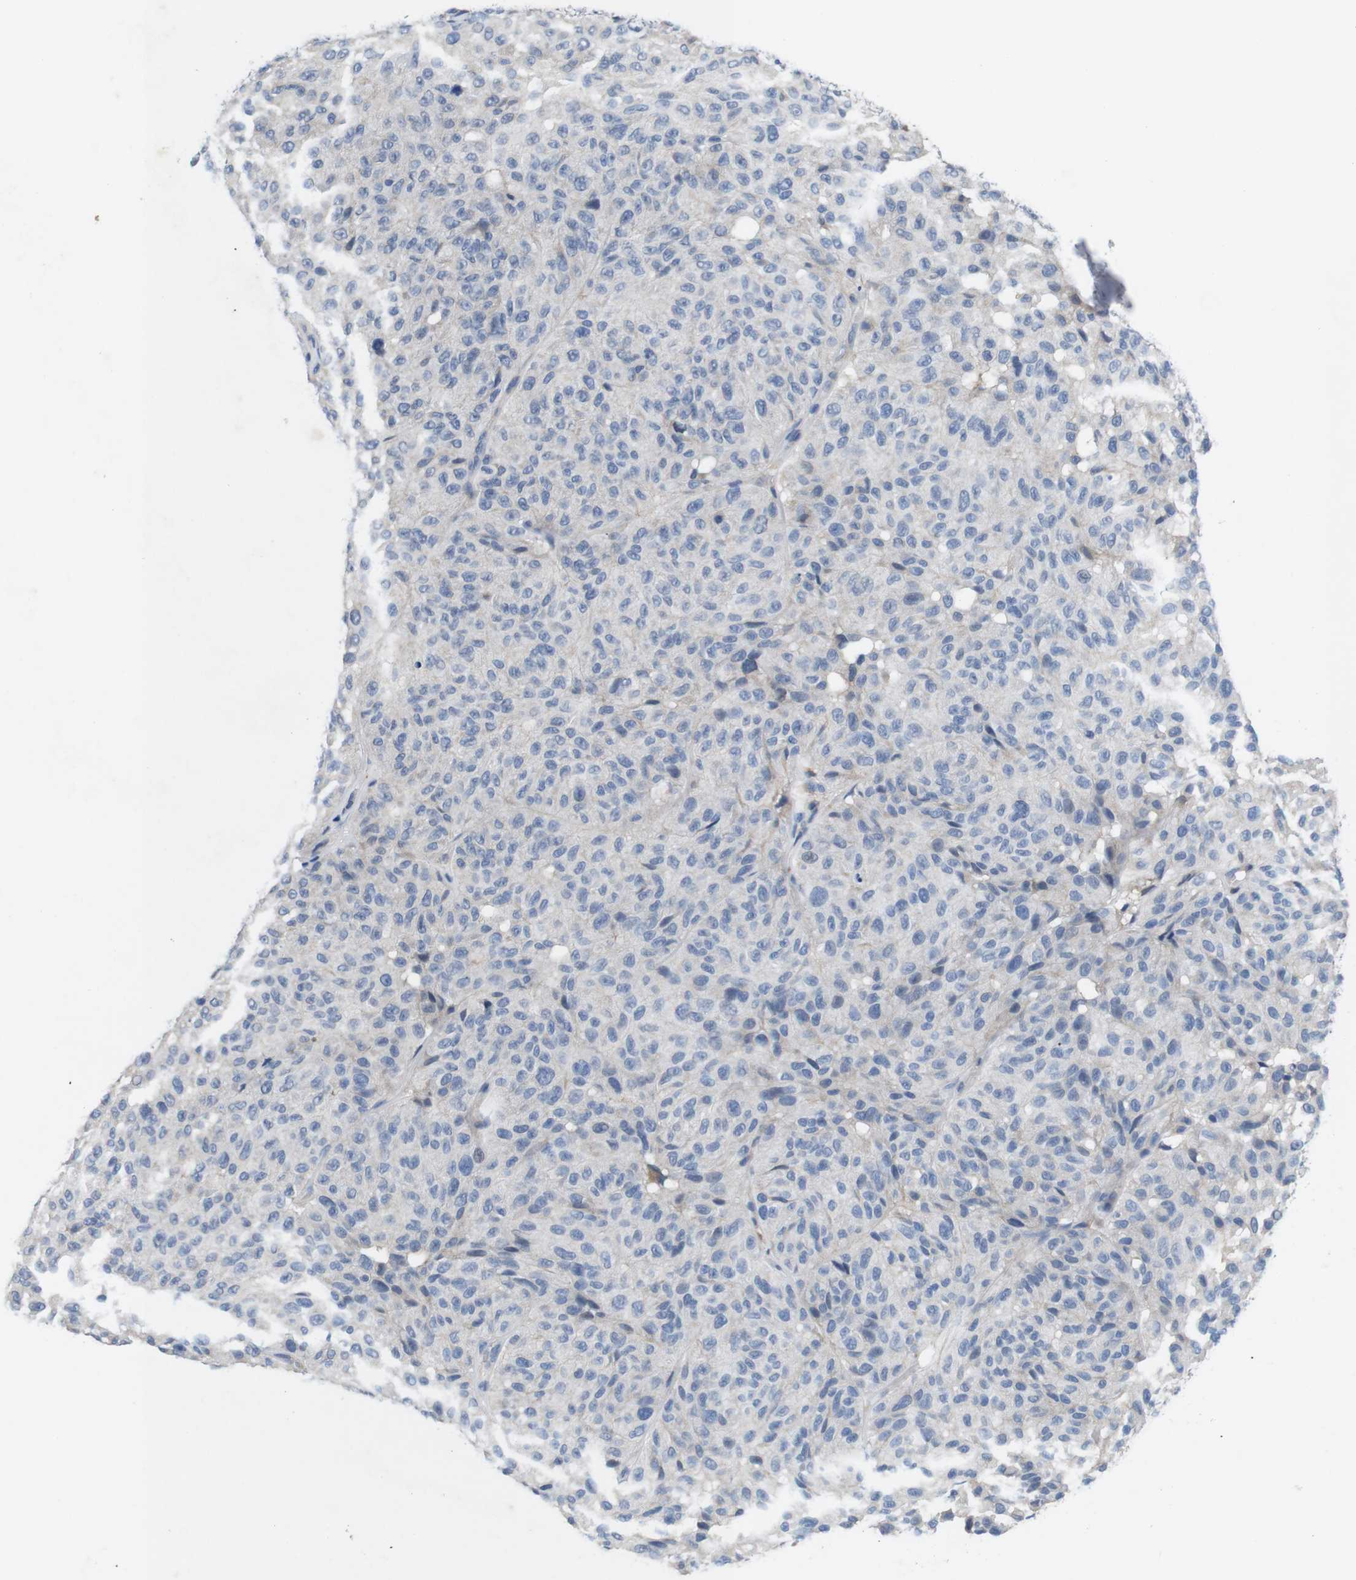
{"staining": {"intensity": "negative", "quantity": "none", "location": "none"}, "tissue": "melanoma", "cell_type": "Tumor cells", "image_type": "cancer", "snomed": [{"axis": "morphology", "description": "Malignant melanoma, NOS"}, {"axis": "topography", "description": "Skin"}], "caption": "Immunohistochemistry image of neoplastic tissue: melanoma stained with DAB (3,3'-diaminobenzidine) reveals no significant protein expression in tumor cells.", "gene": "C1RL", "patient": {"sex": "female", "age": 46}}